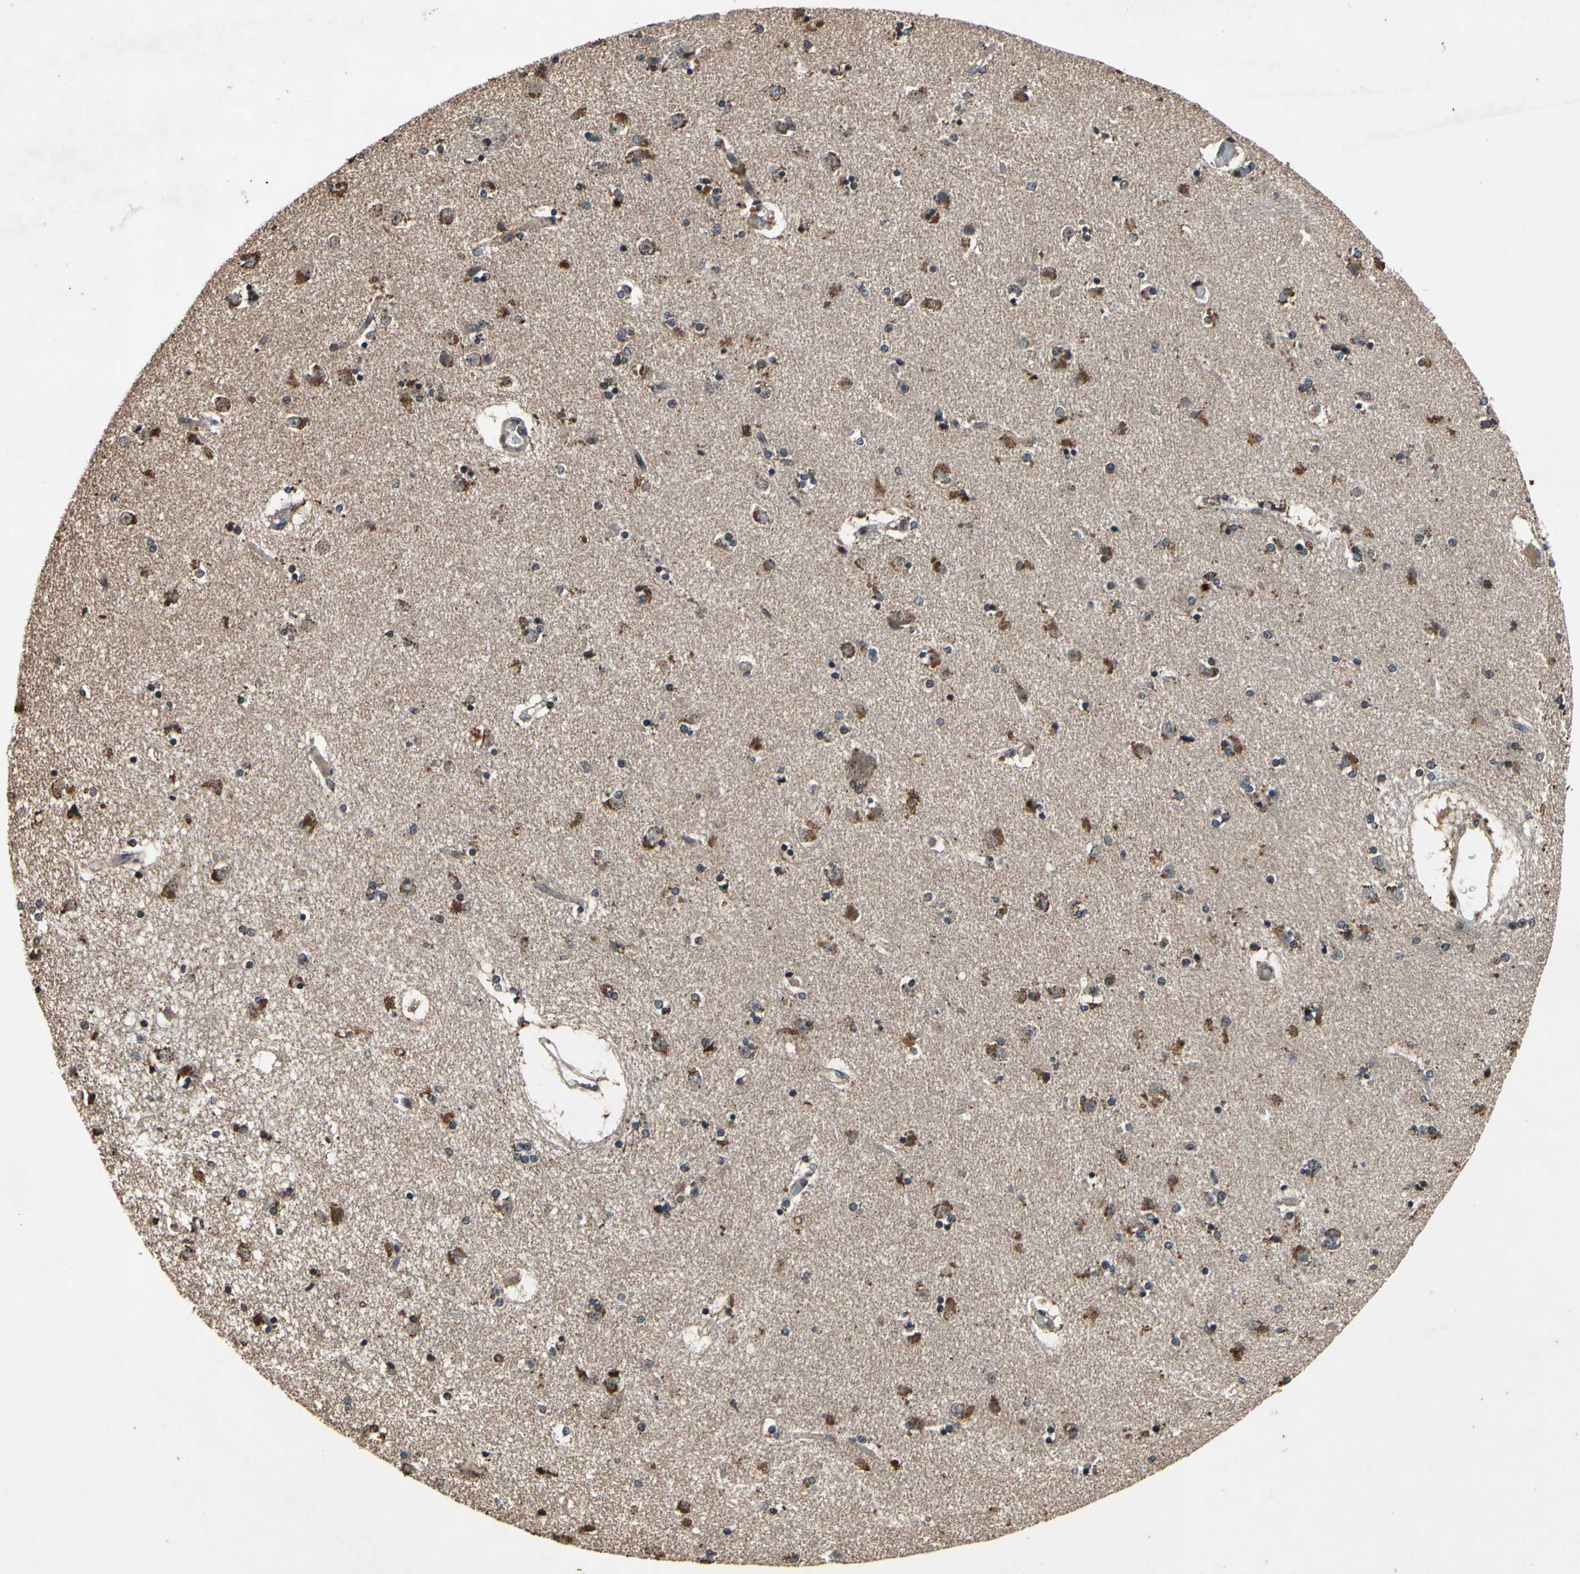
{"staining": {"intensity": "moderate", "quantity": "25%-75%", "location": "cytoplasmic/membranous,nuclear"}, "tissue": "caudate", "cell_type": "Glial cells", "image_type": "normal", "snomed": [{"axis": "morphology", "description": "Normal tissue, NOS"}, {"axis": "topography", "description": "Lateral ventricle wall"}], "caption": "A medium amount of moderate cytoplasmic/membranous,nuclear staining is appreciated in about 25%-75% of glial cells in normal caudate. (Brightfield microscopy of DAB IHC at high magnification).", "gene": "MBTPS2", "patient": {"sex": "female", "age": 54}}